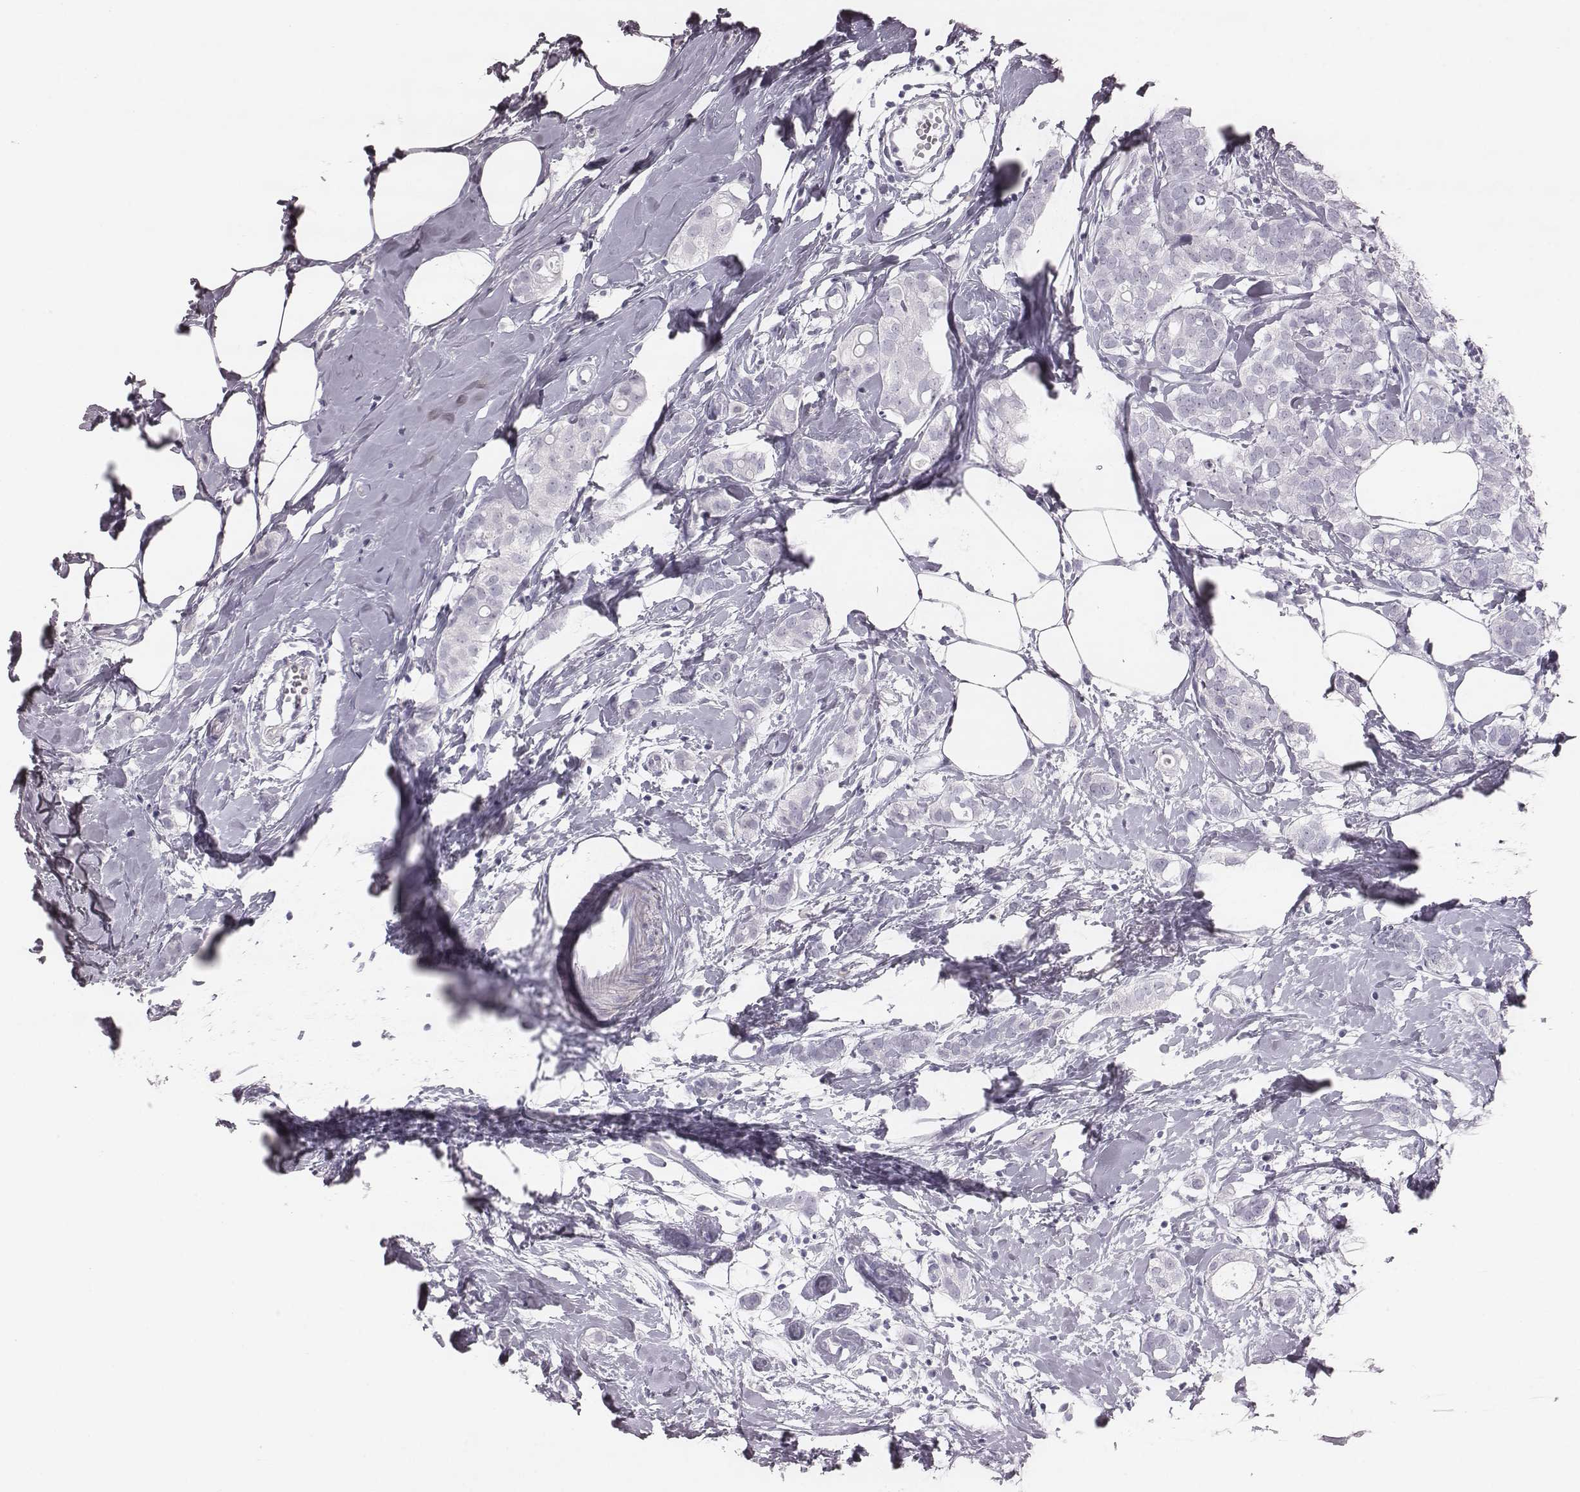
{"staining": {"intensity": "negative", "quantity": "none", "location": "none"}, "tissue": "breast cancer", "cell_type": "Tumor cells", "image_type": "cancer", "snomed": [{"axis": "morphology", "description": "Duct carcinoma"}, {"axis": "topography", "description": "Breast"}], "caption": "Tumor cells are negative for brown protein staining in breast cancer (infiltrating ductal carcinoma).", "gene": "KRT74", "patient": {"sex": "female", "age": 40}}